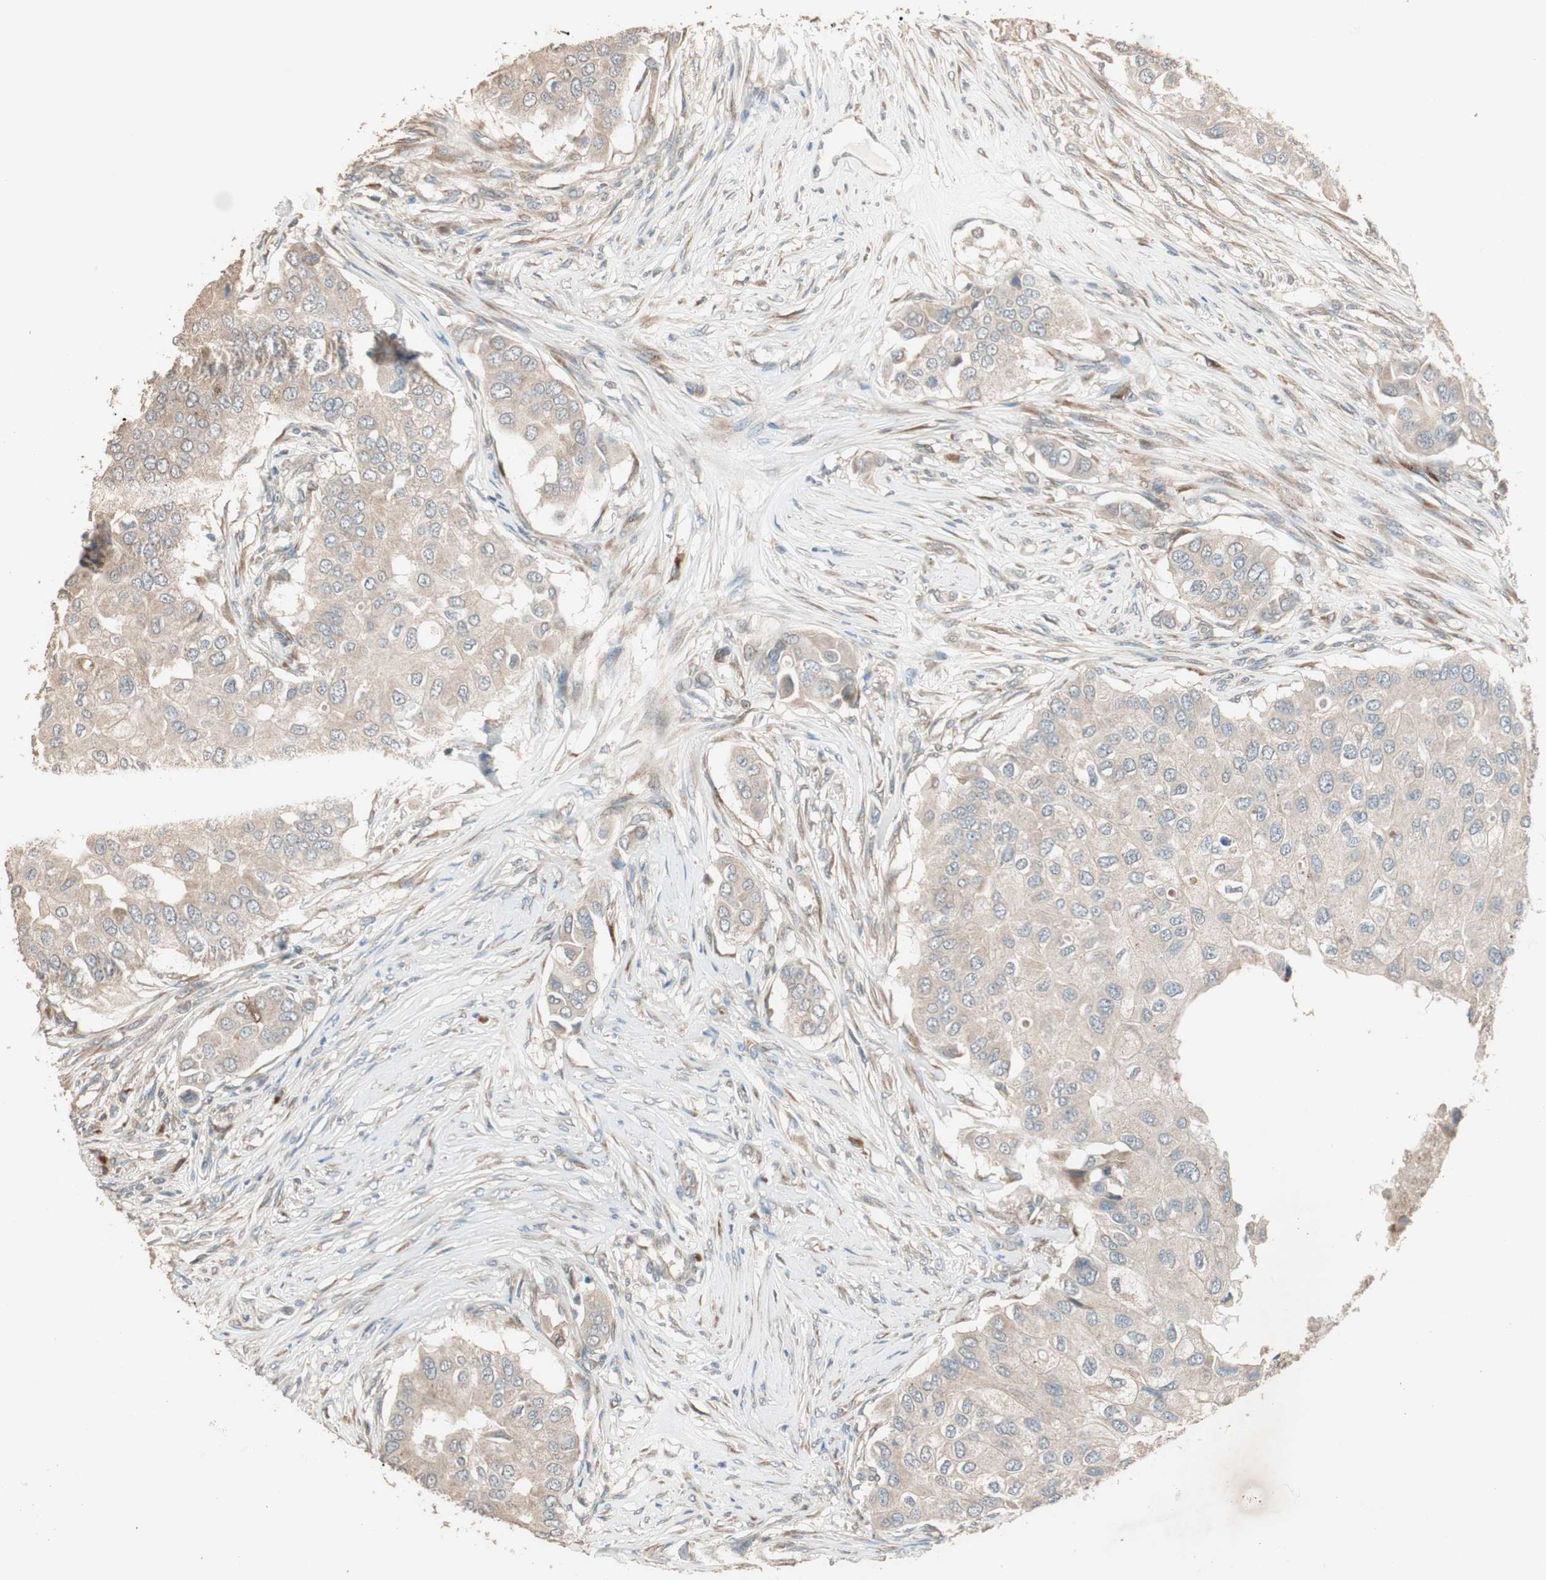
{"staining": {"intensity": "weak", "quantity": ">75%", "location": "cytoplasmic/membranous"}, "tissue": "breast cancer", "cell_type": "Tumor cells", "image_type": "cancer", "snomed": [{"axis": "morphology", "description": "Normal tissue, NOS"}, {"axis": "morphology", "description": "Duct carcinoma"}, {"axis": "topography", "description": "Breast"}], "caption": "Immunohistochemistry of breast infiltrating ductal carcinoma exhibits low levels of weak cytoplasmic/membranous staining in approximately >75% of tumor cells.", "gene": "RARRES1", "patient": {"sex": "female", "age": 49}}